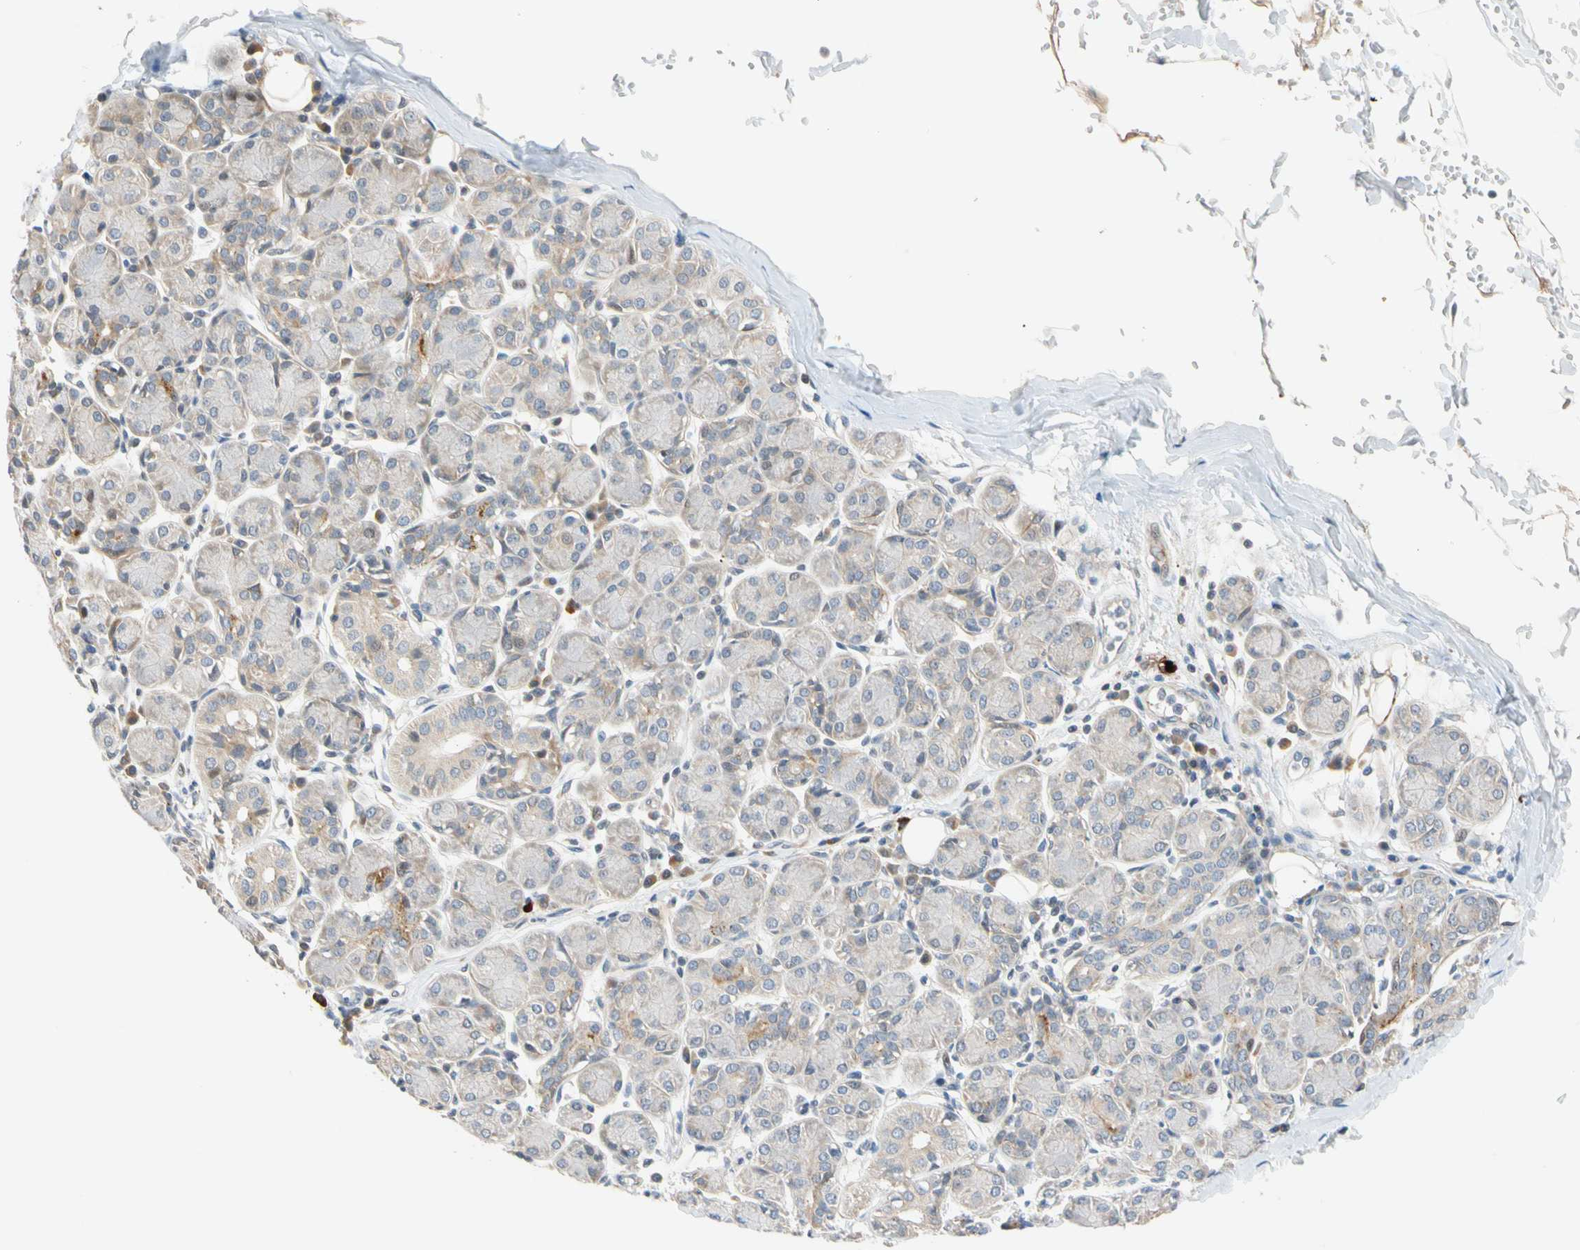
{"staining": {"intensity": "negative", "quantity": "none", "location": "none"}, "tissue": "salivary gland", "cell_type": "Glandular cells", "image_type": "normal", "snomed": [{"axis": "morphology", "description": "Normal tissue, NOS"}, {"axis": "morphology", "description": "Inflammation, NOS"}, {"axis": "topography", "description": "Lymph node"}, {"axis": "topography", "description": "Salivary gland"}], "caption": "Image shows no protein staining in glandular cells of benign salivary gland.", "gene": "CNST", "patient": {"sex": "male", "age": 3}}